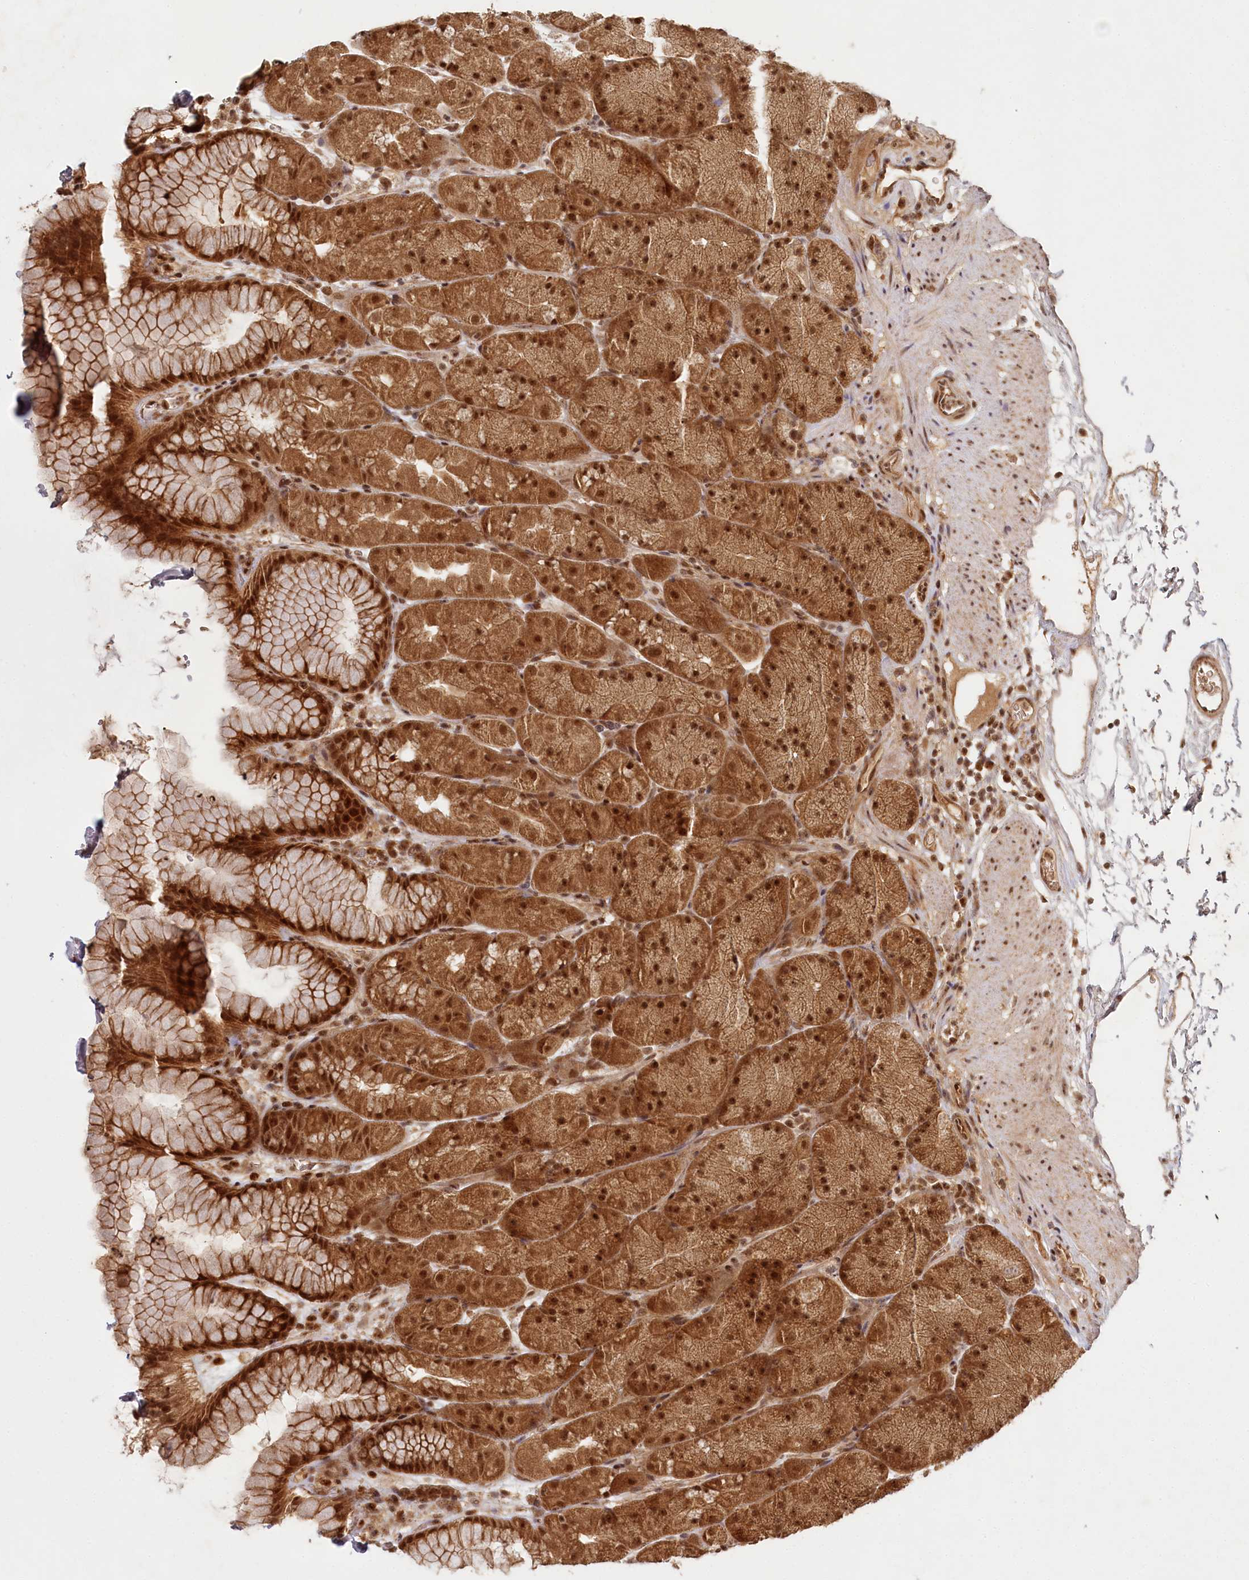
{"staining": {"intensity": "strong", "quantity": ">75%", "location": "cytoplasmic/membranous,nuclear"}, "tissue": "stomach", "cell_type": "Glandular cells", "image_type": "normal", "snomed": [{"axis": "morphology", "description": "Normal tissue, NOS"}, {"axis": "topography", "description": "Stomach, upper"}, {"axis": "topography", "description": "Stomach, lower"}], "caption": "Glandular cells reveal strong cytoplasmic/membranous,nuclear positivity in approximately >75% of cells in benign stomach.", "gene": "WAPL", "patient": {"sex": "male", "age": 67}}